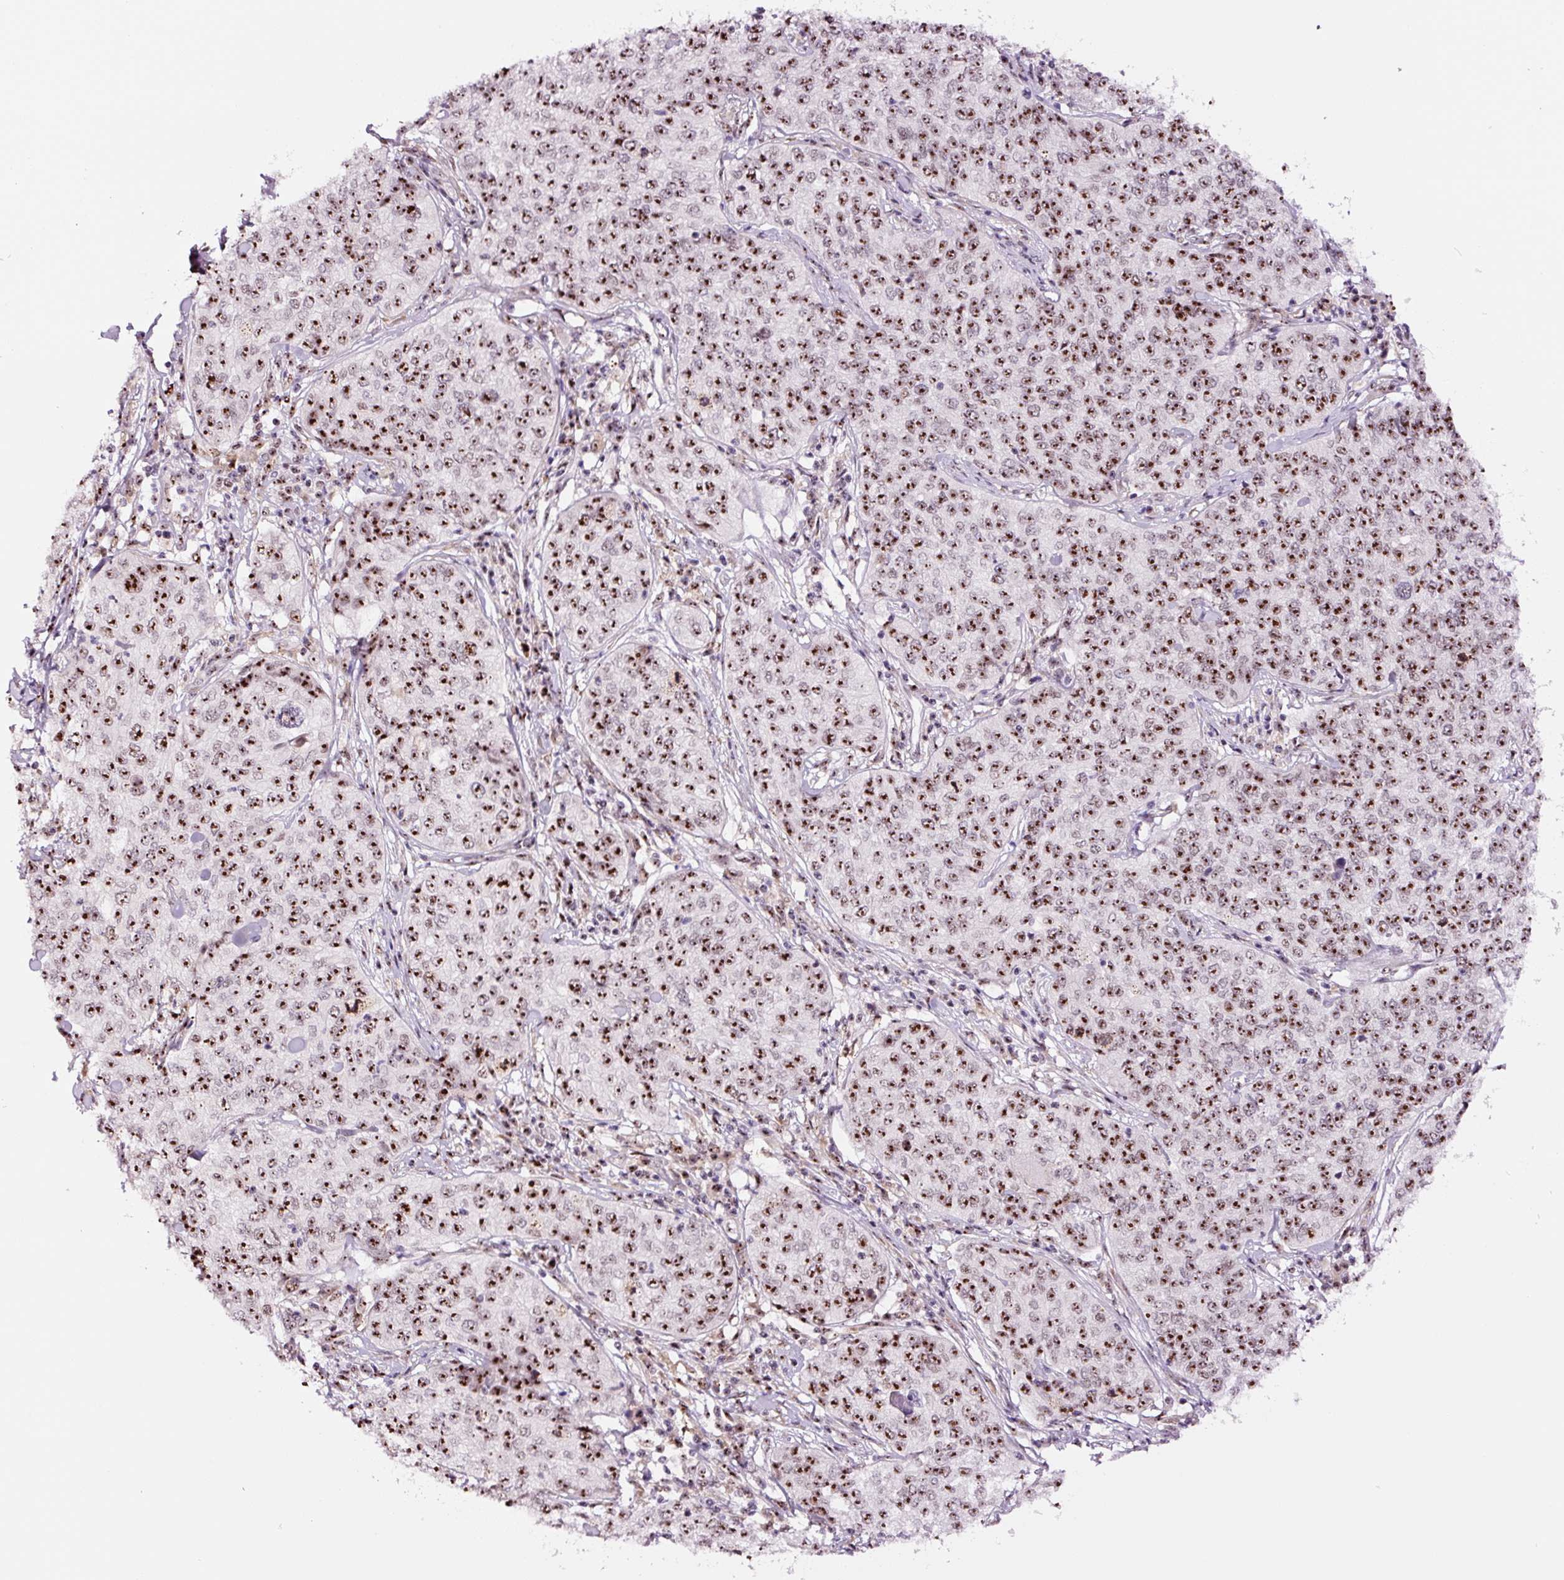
{"staining": {"intensity": "strong", "quantity": ">75%", "location": "nuclear"}, "tissue": "cervical cancer", "cell_type": "Tumor cells", "image_type": "cancer", "snomed": [{"axis": "morphology", "description": "Squamous cell carcinoma, NOS"}, {"axis": "topography", "description": "Cervix"}], "caption": "Cervical cancer stained for a protein exhibits strong nuclear positivity in tumor cells. (Brightfield microscopy of DAB IHC at high magnification).", "gene": "GNL3", "patient": {"sex": "female", "age": 35}}